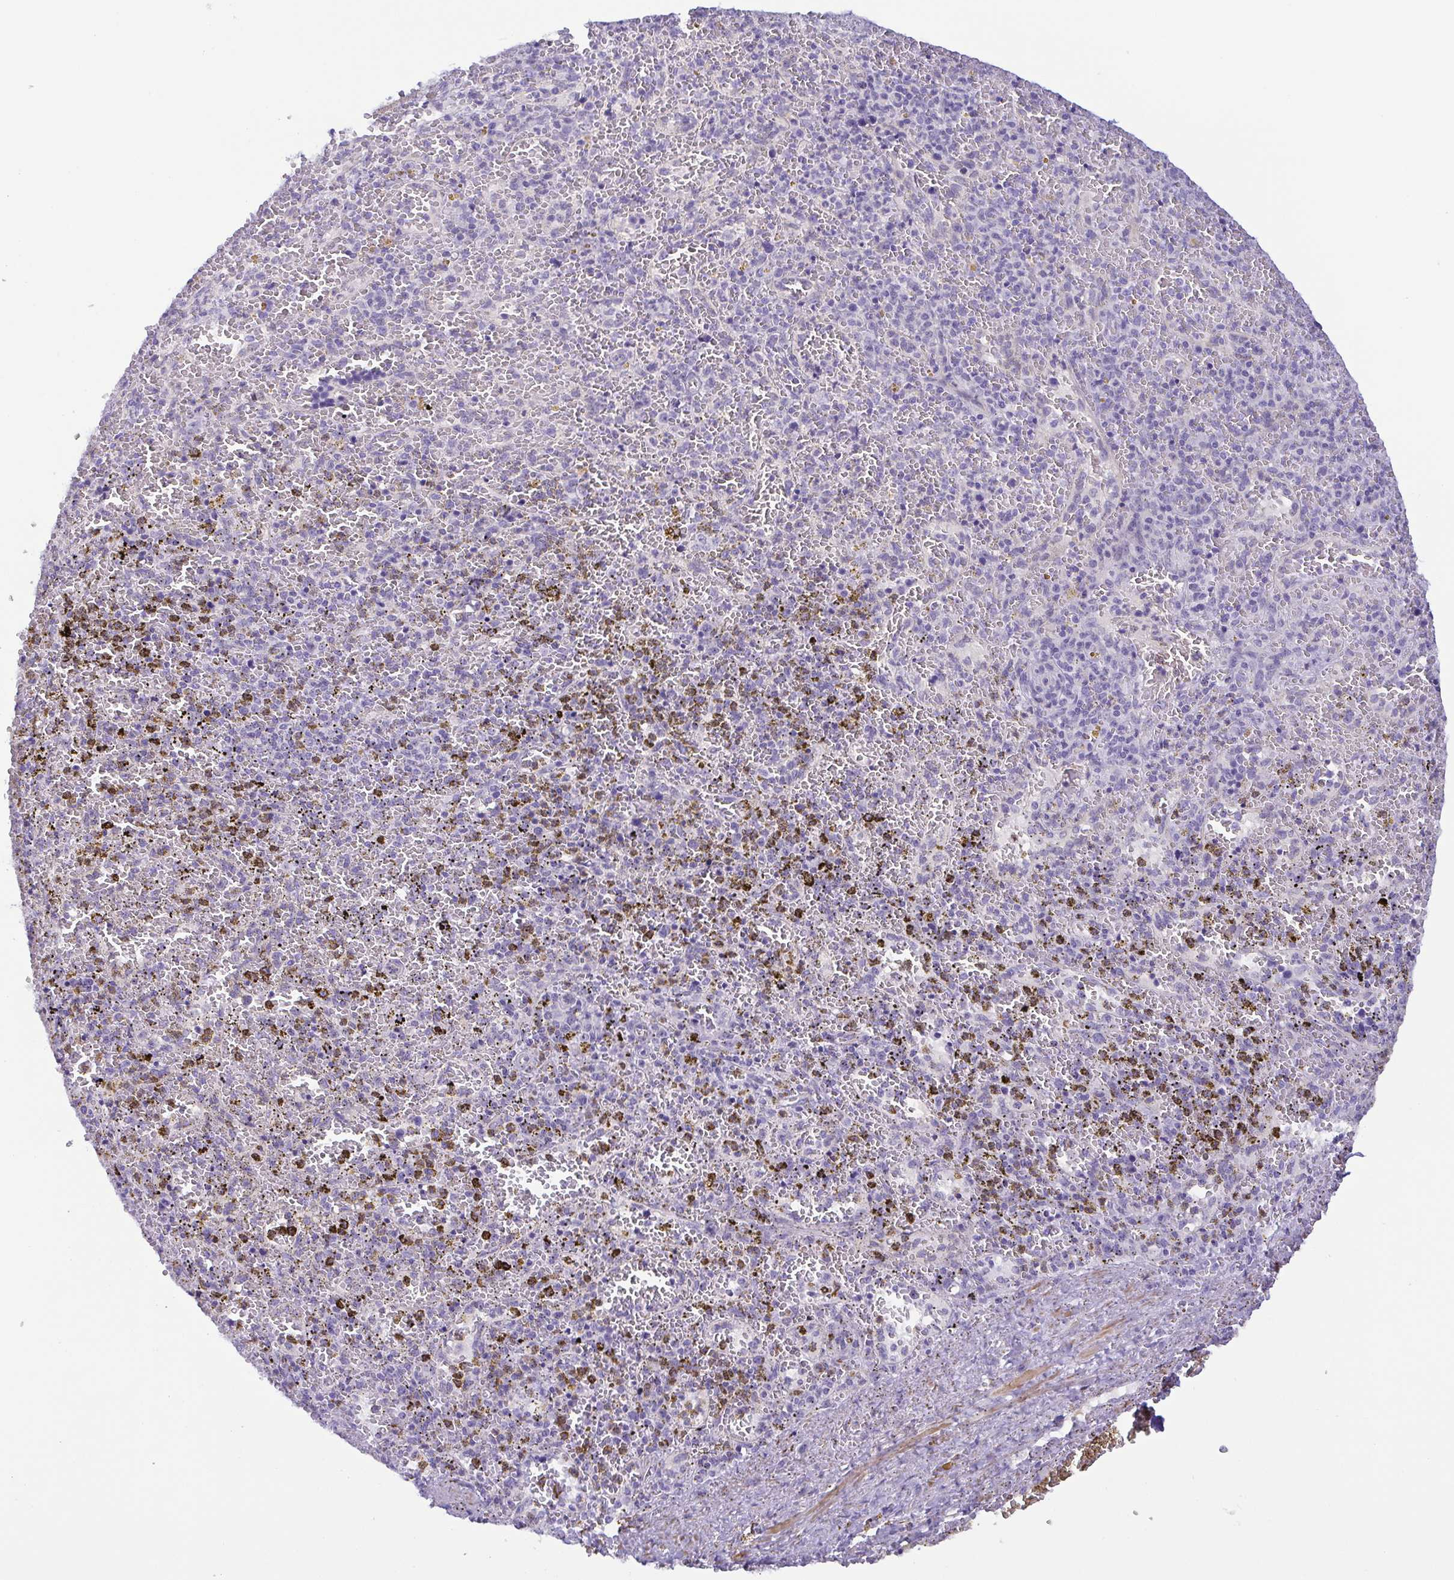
{"staining": {"intensity": "negative", "quantity": "none", "location": "none"}, "tissue": "spleen", "cell_type": "Cells in red pulp", "image_type": "normal", "snomed": [{"axis": "morphology", "description": "Normal tissue, NOS"}, {"axis": "topography", "description": "Spleen"}], "caption": "Image shows no significant protein staining in cells in red pulp of normal spleen.", "gene": "MYL7", "patient": {"sex": "female", "age": 50}}